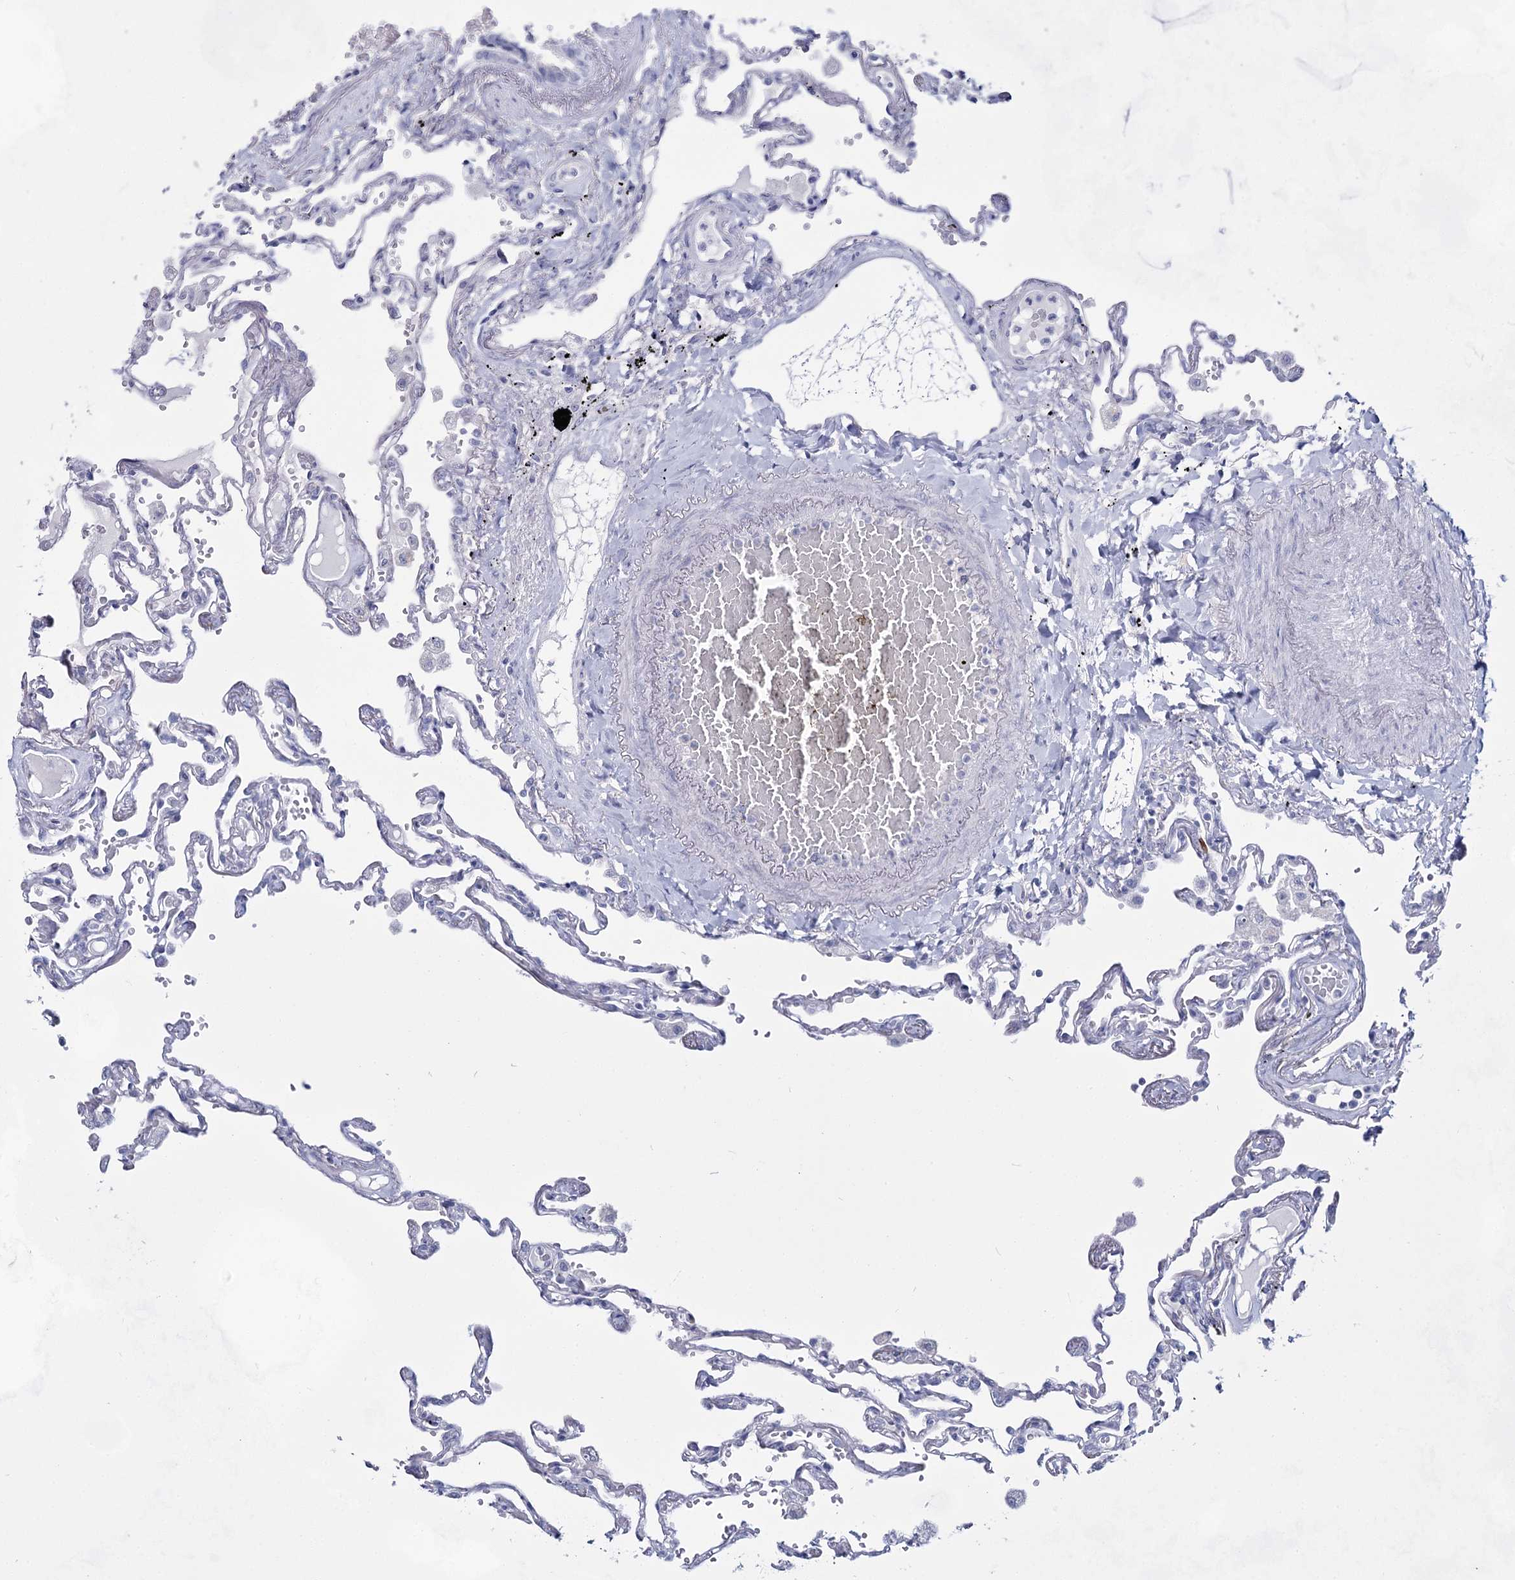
{"staining": {"intensity": "negative", "quantity": "none", "location": "none"}, "tissue": "lung", "cell_type": "Alveolar cells", "image_type": "normal", "snomed": [{"axis": "morphology", "description": "Normal tissue, NOS"}, {"axis": "topography", "description": "Lung"}], "caption": "DAB (3,3'-diaminobenzidine) immunohistochemical staining of normal human lung shows no significant staining in alveolar cells.", "gene": "SLC17A2", "patient": {"sex": "female", "age": 67}}